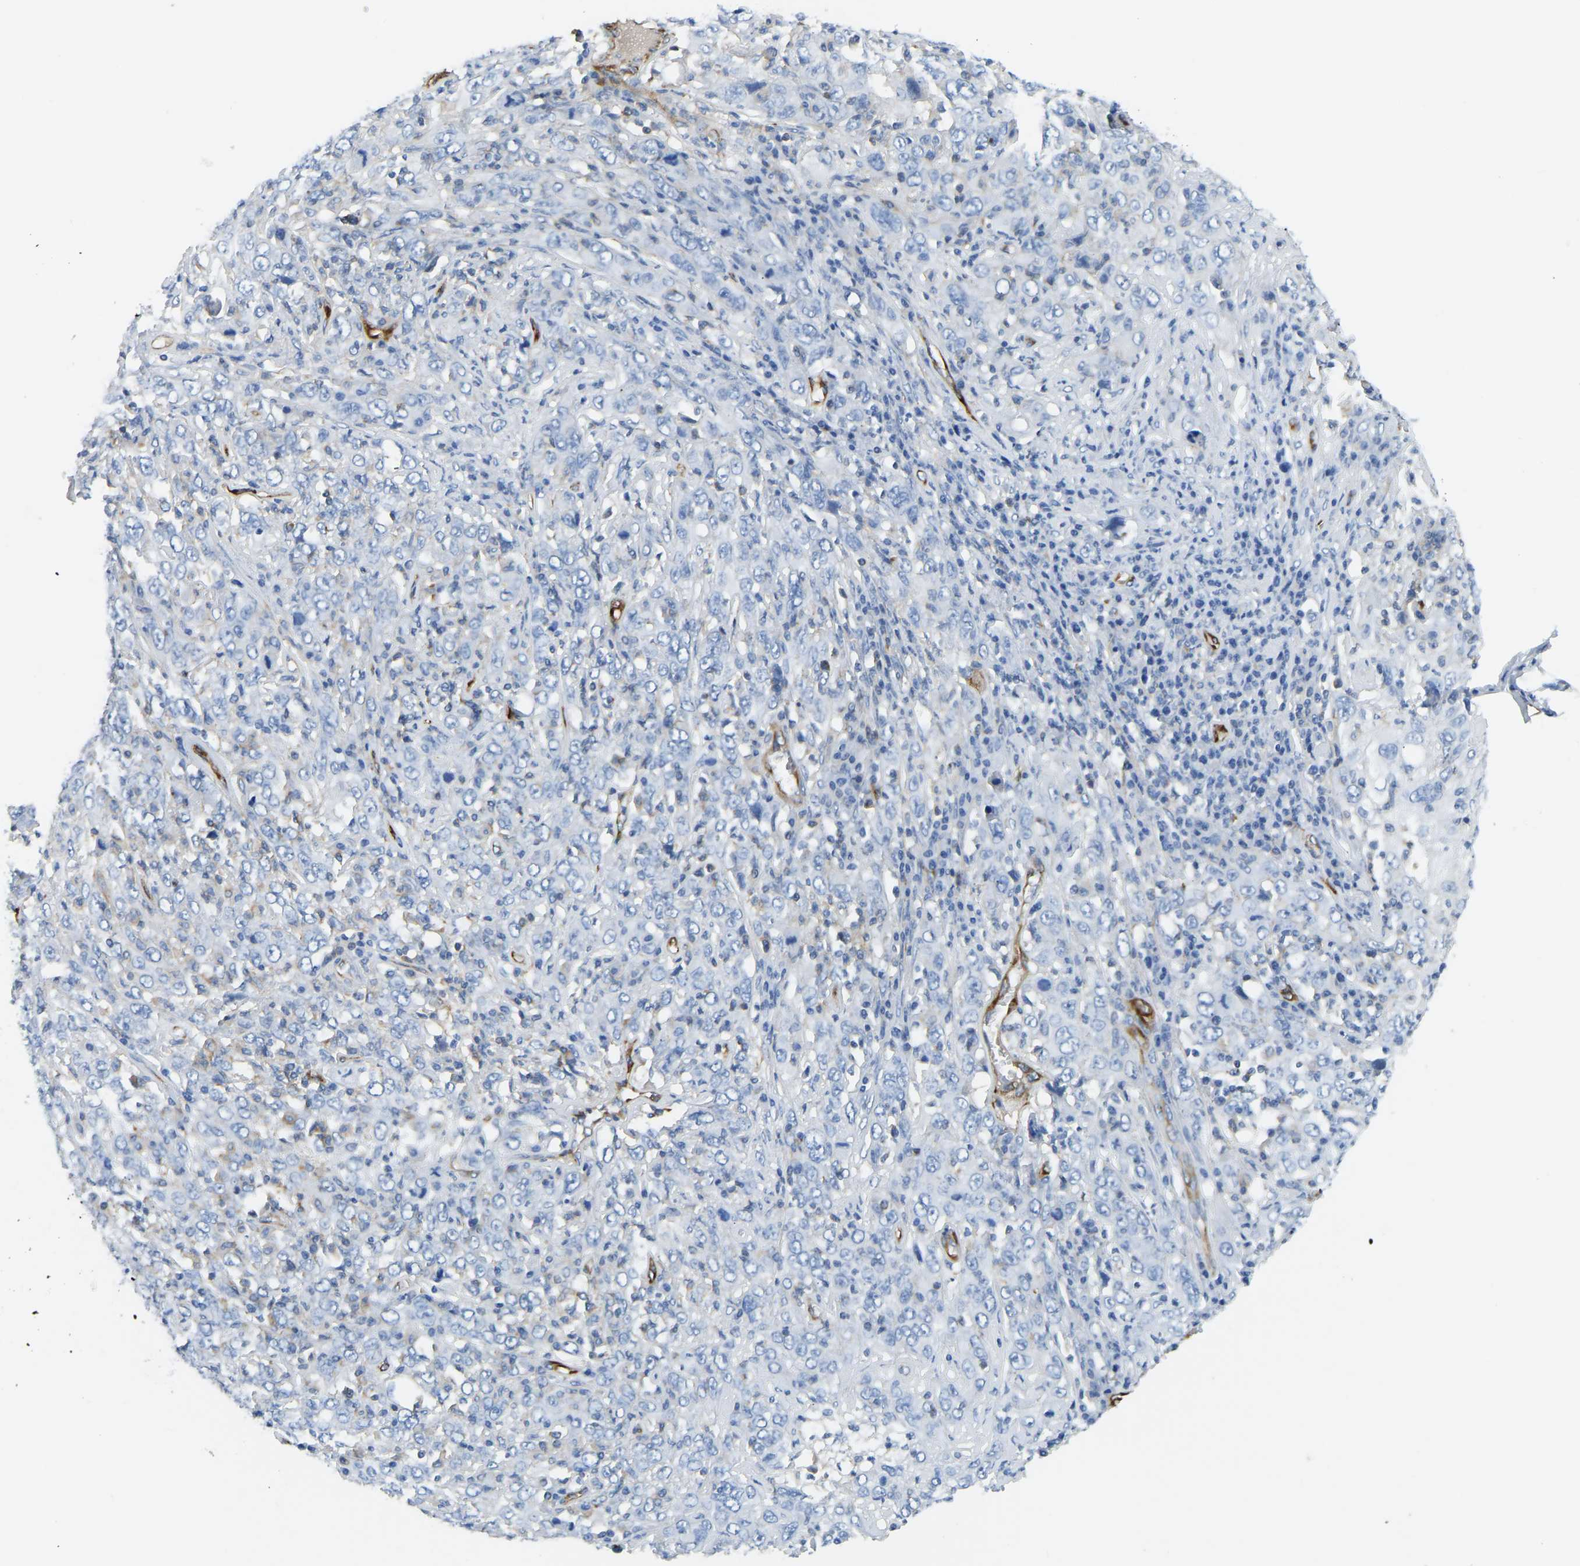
{"staining": {"intensity": "negative", "quantity": "none", "location": "none"}, "tissue": "cervical cancer", "cell_type": "Tumor cells", "image_type": "cancer", "snomed": [{"axis": "morphology", "description": "Squamous cell carcinoma, NOS"}, {"axis": "topography", "description": "Cervix"}], "caption": "This is an immunohistochemistry micrograph of squamous cell carcinoma (cervical). There is no staining in tumor cells.", "gene": "COL15A1", "patient": {"sex": "female", "age": 46}}